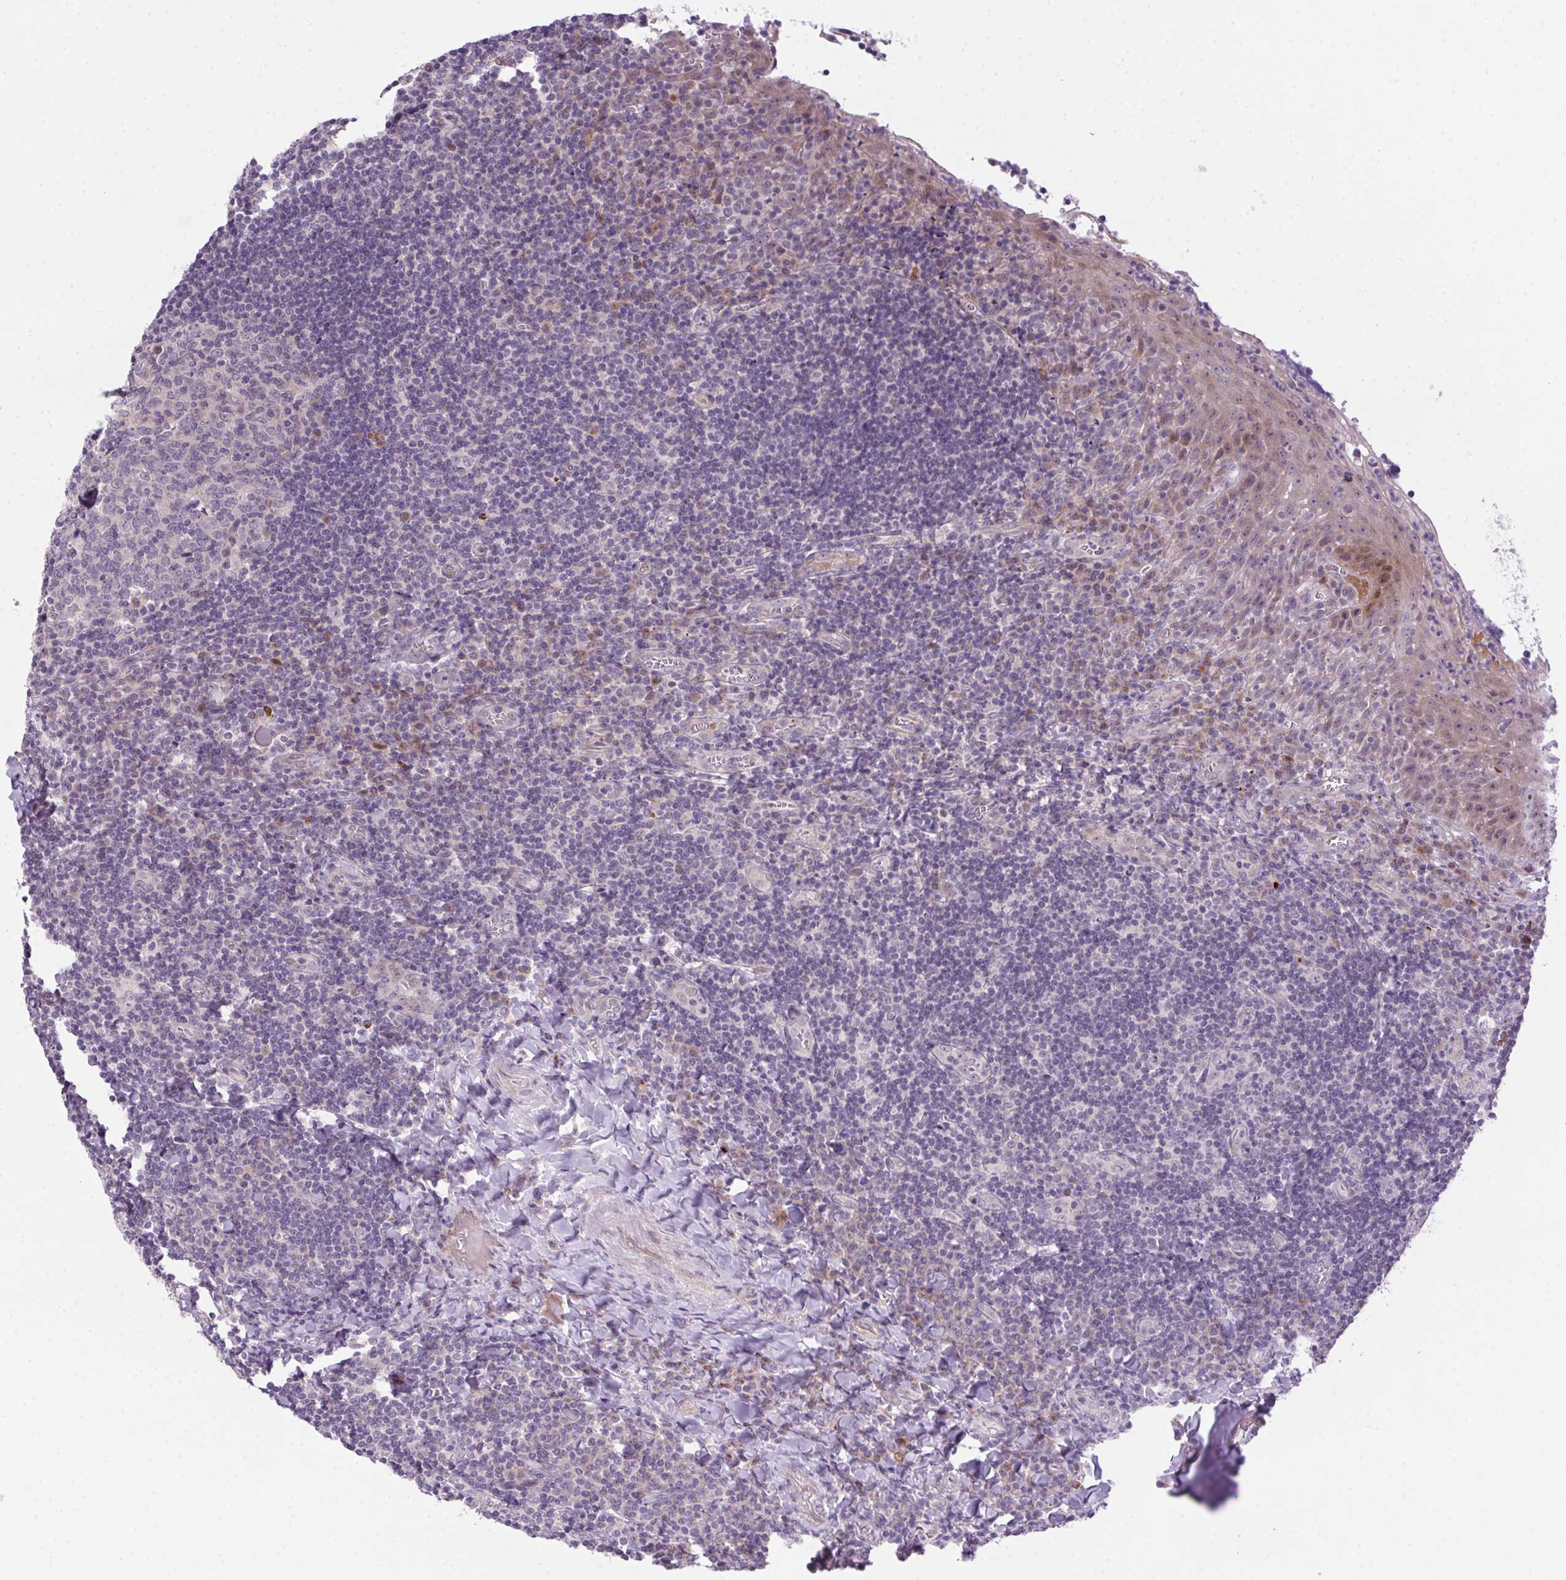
{"staining": {"intensity": "negative", "quantity": "none", "location": "none"}, "tissue": "tonsil", "cell_type": "Germinal center cells", "image_type": "normal", "snomed": [{"axis": "morphology", "description": "Normal tissue, NOS"}, {"axis": "morphology", "description": "Inflammation, NOS"}, {"axis": "topography", "description": "Tonsil"}], "caption": "Tonsil stained for a protein using immunohistochemistry (IHC) shows no staining germinal center cells.", "gene": "LRRTM1", "patient": {"sex": "female", "age": 31}}